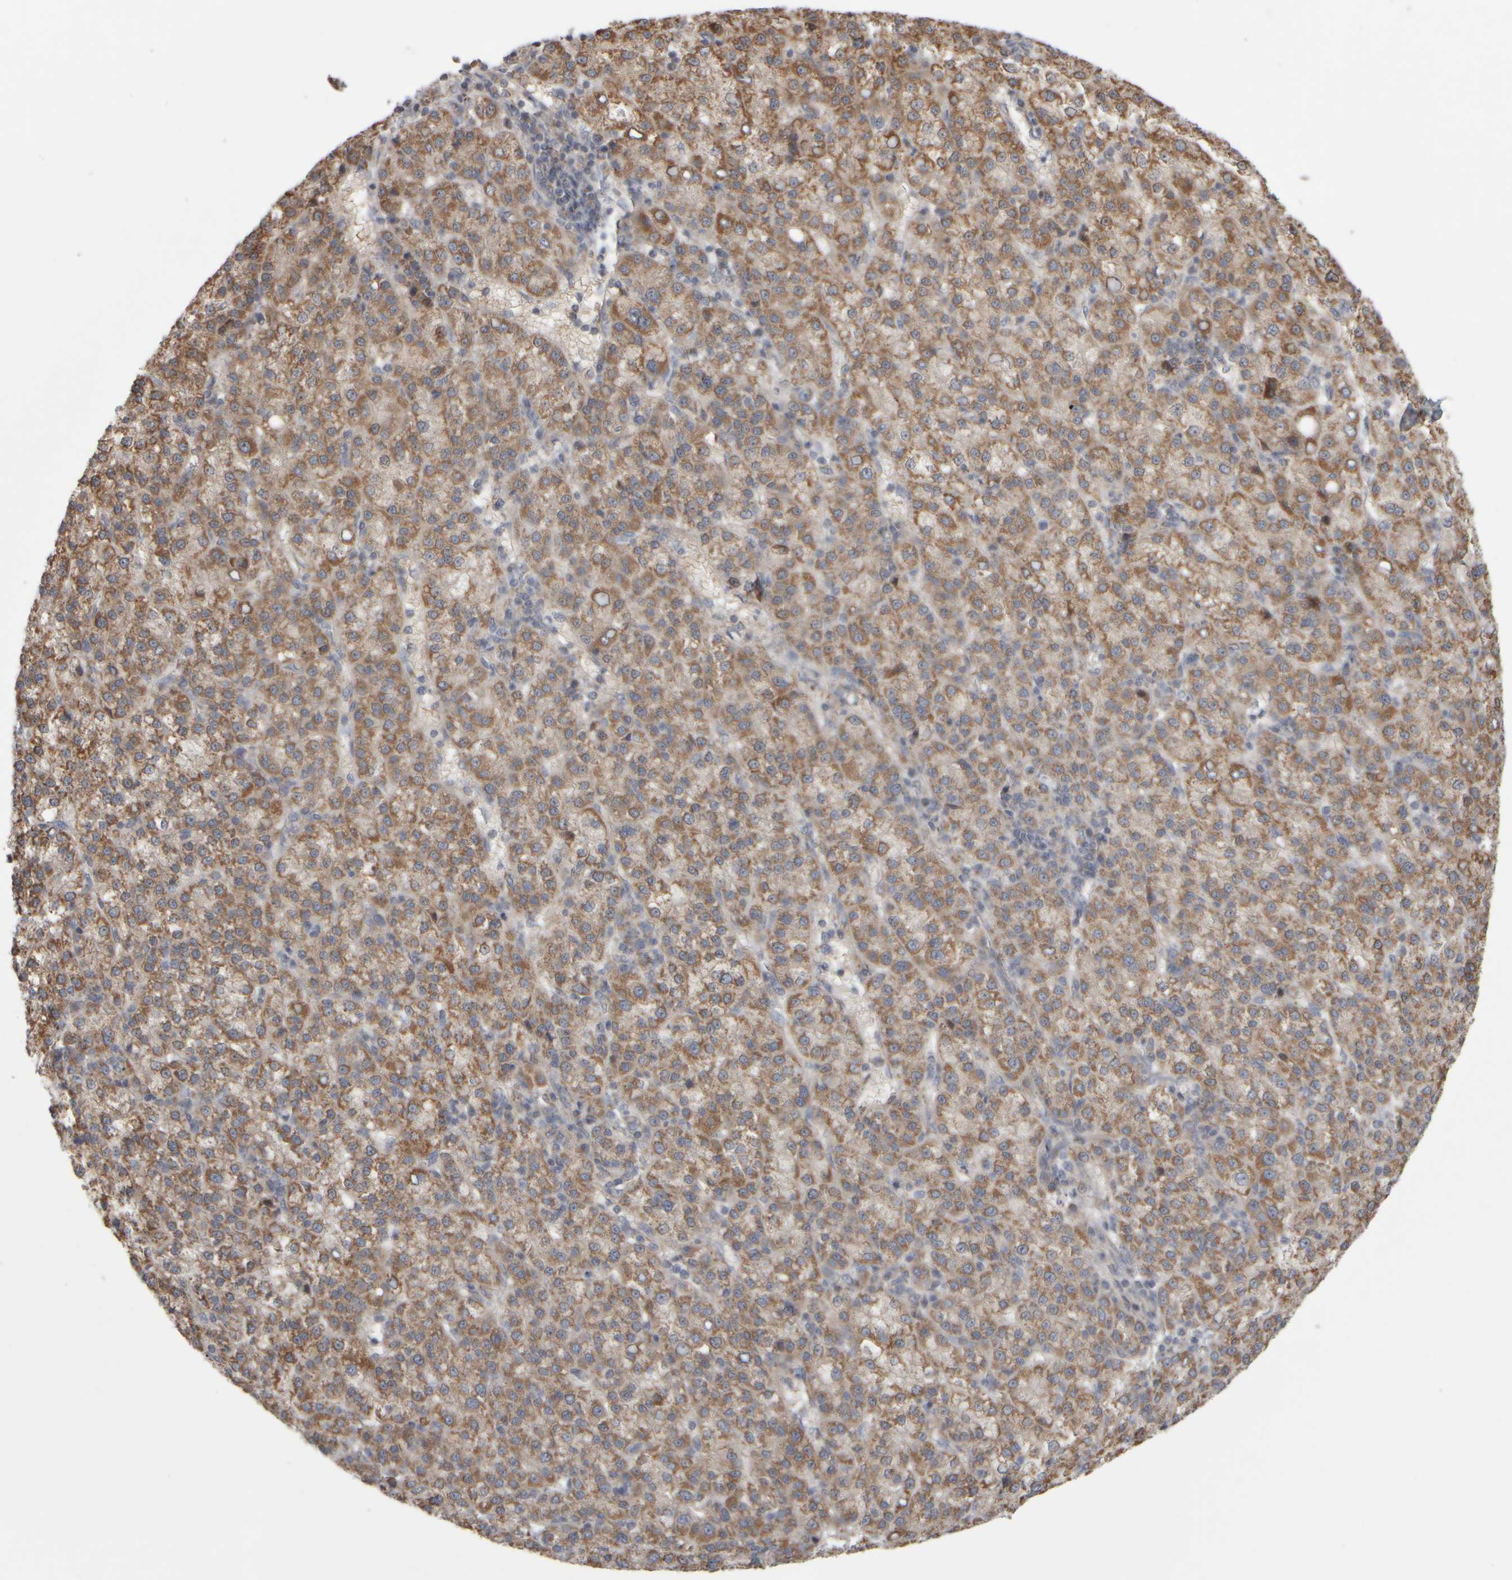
{"staining": {"intensity": "moderate", "quantity": ">75%", "location": "cytoplasmic/membranous"}, "tissue": "liver cancer", "cell_type": "Tumor cells", "image_type": "cancer", "snomed": [{"axis": "morphology", "description": "Carcinoma, Hepatocellular, NOS"}, {"axis": "topography", "description": "Liver"}], "caption": "A histopathology image showing moderate cytoplasmic/membranous expression in about >75% of tumor cells in liver cancer, as visualized by brown immunohistochemical staining.", "gene": "SCO1", "patient": {"sex": "female", "age": 58}}